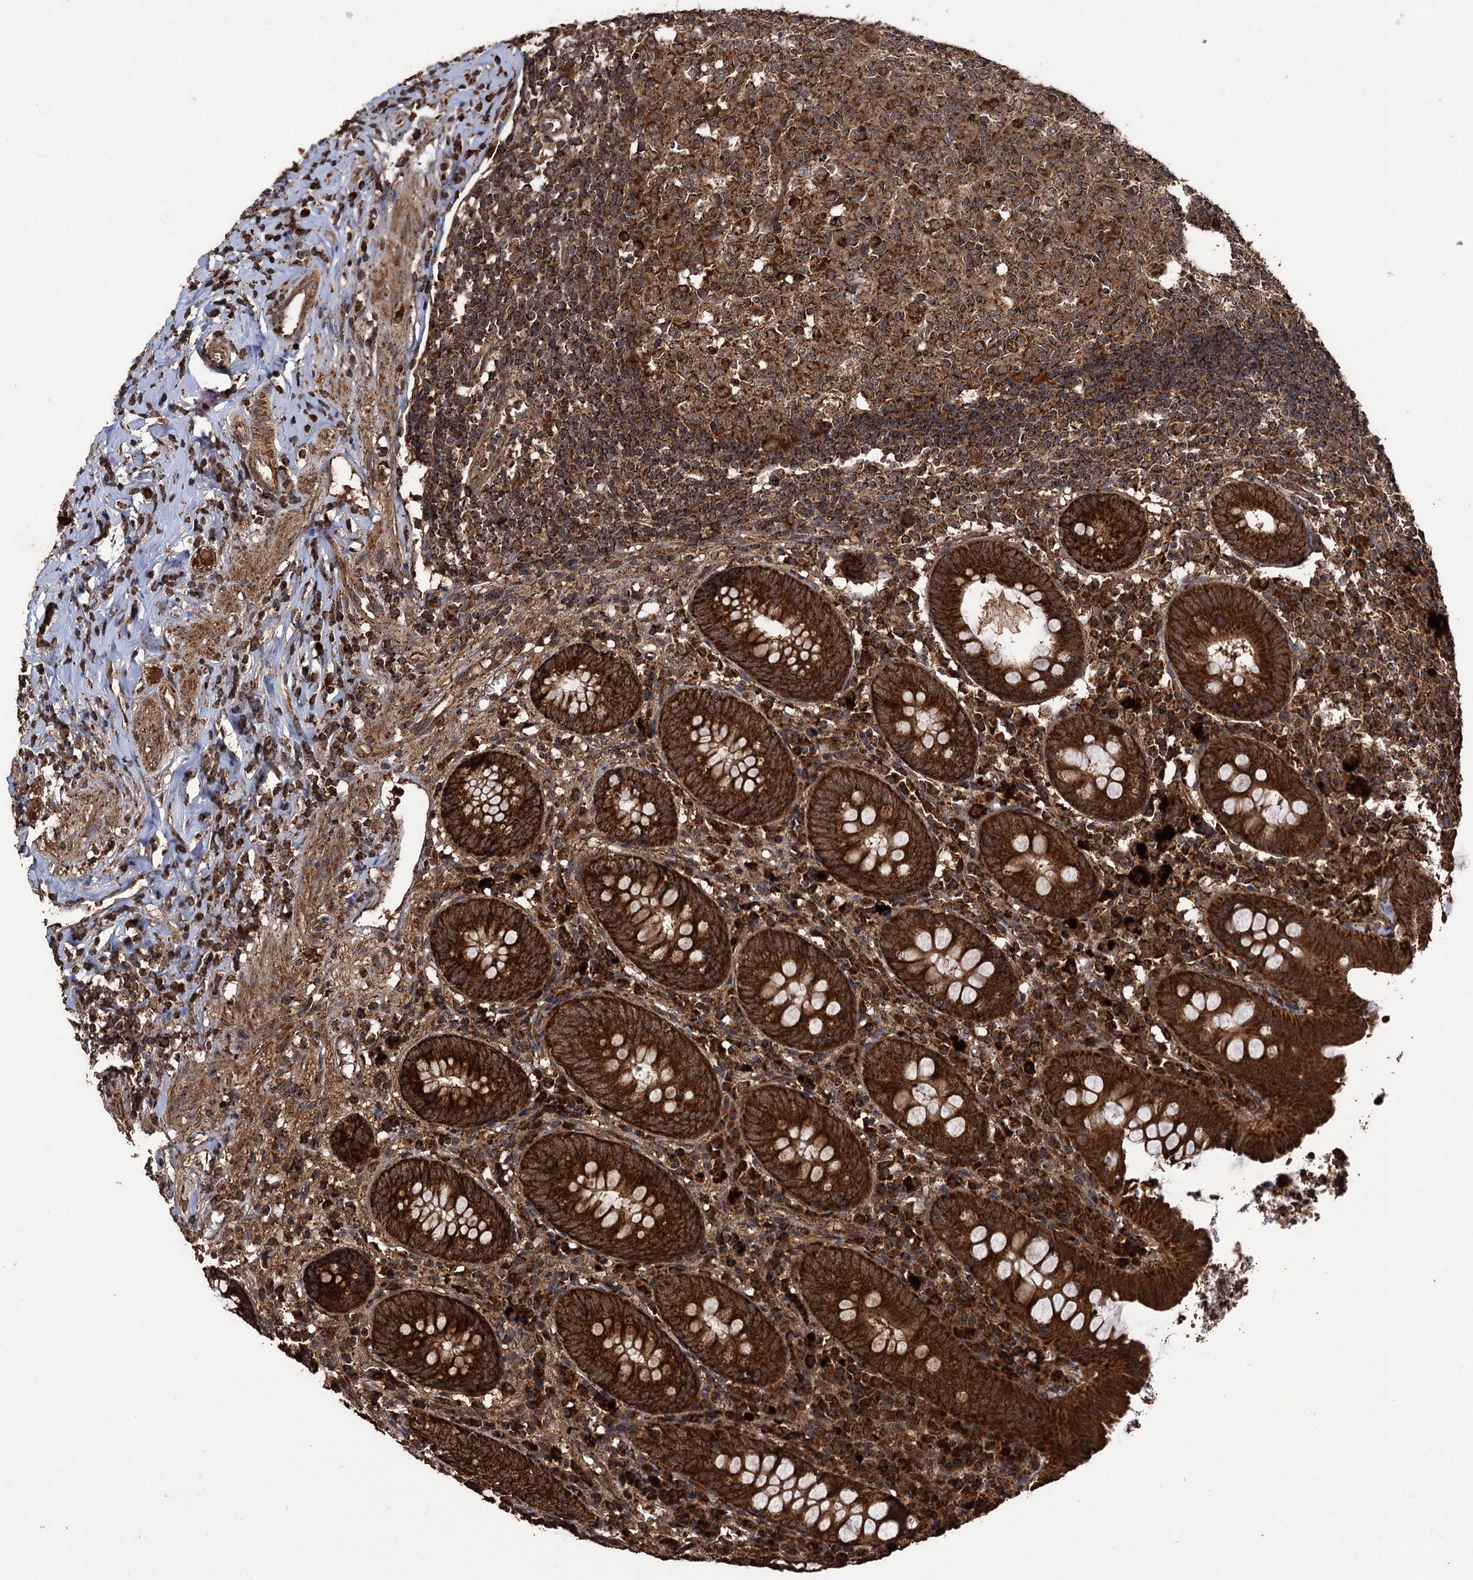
{"staining": {"intensity": "strong", "quantity": ">75%", "location": "cytoplasmic/membranous"}, "tissue": "appendix", "cell_type": "Glandular cells", "image_type": "normal", "snomed": [{"axis": "morphology", "description": "Normal tissue, NOS"}, {"axis": "topography", "description": "Appendix"}], "caption": "Immunohistochemistry (DAB) staining of benign appendix demonstrates strong cytoplasmic/membranous protein positivity in about >75% of glandular cells.", "gene": "IPO4", "patient": {"sex": "female", "age": 54}}